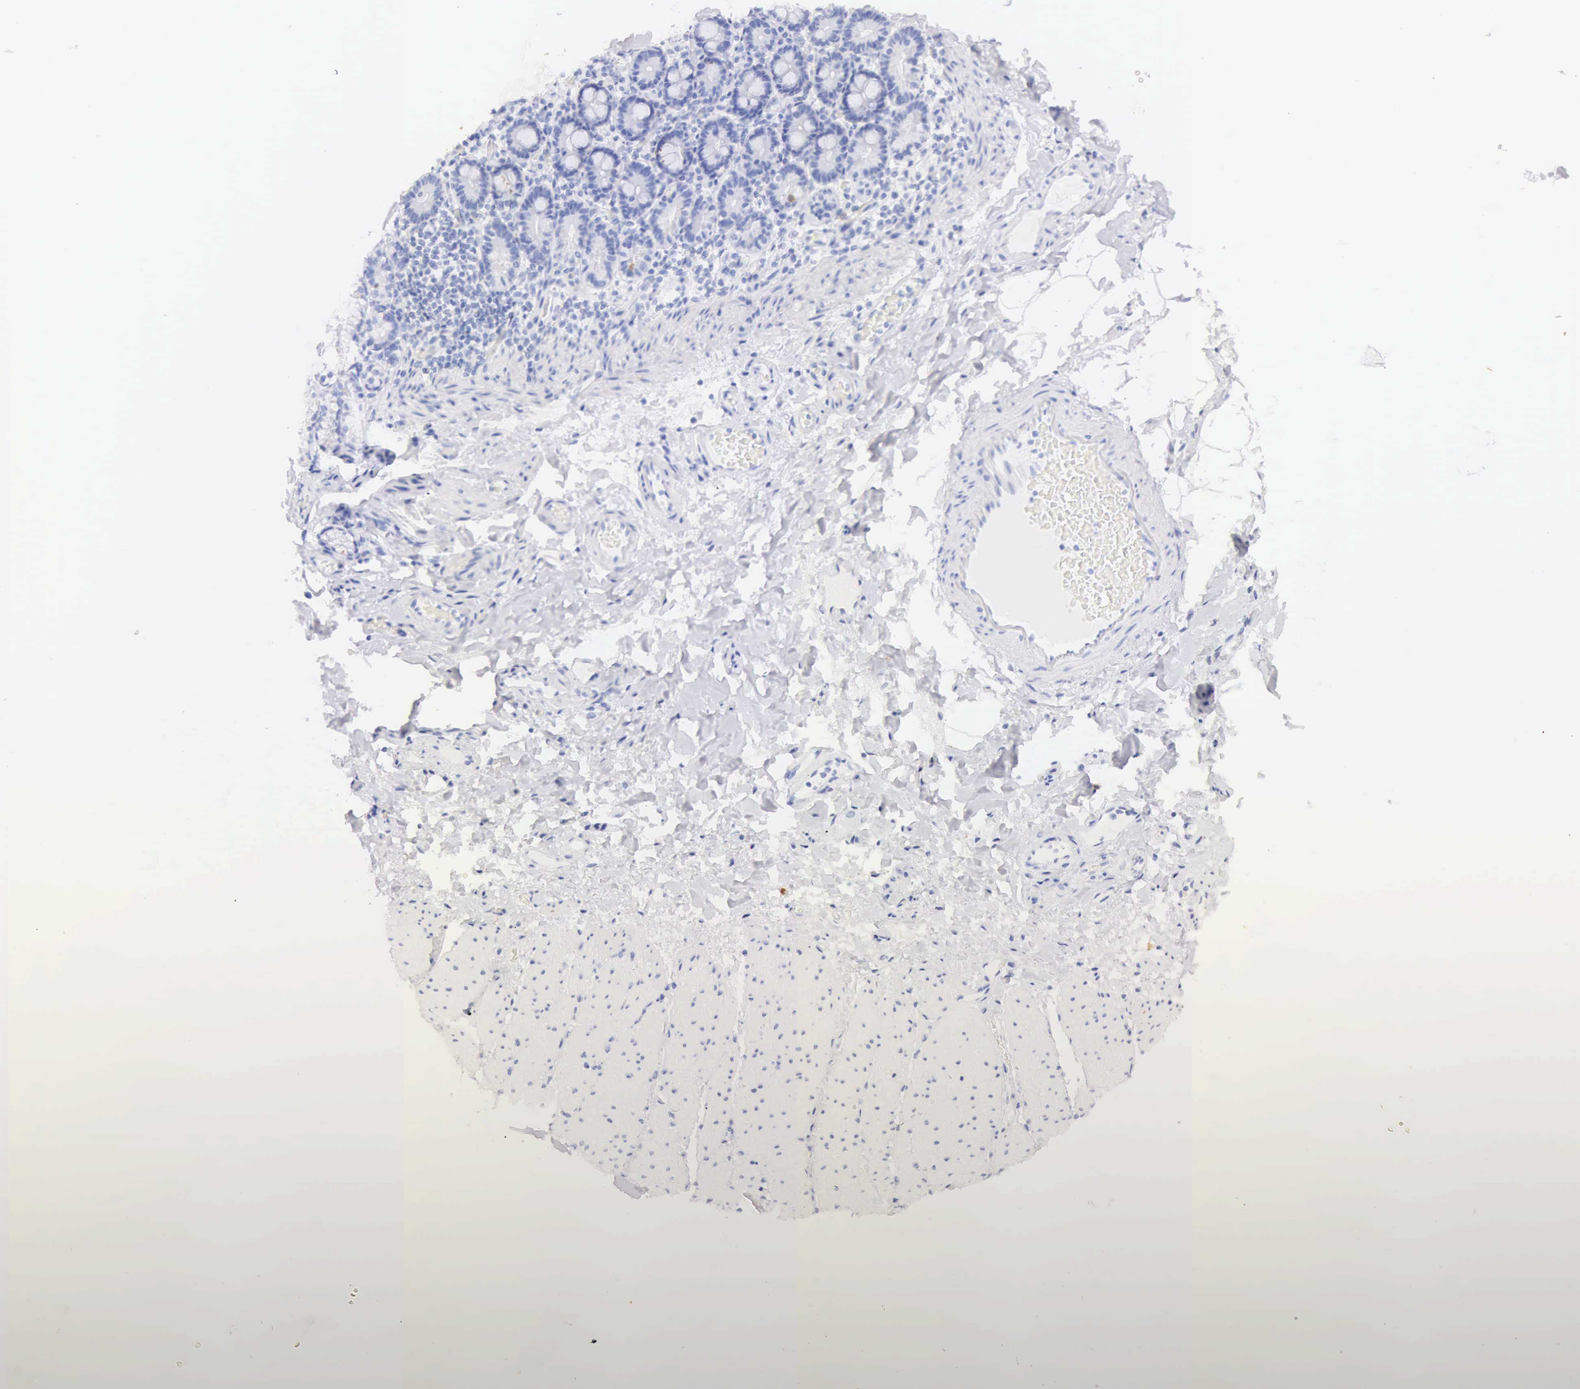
{"staining": {"intensity": "negative", "quantity": "none", "location": "none"}, "tissue": "adipose tissue", "cell_type": "Adipocytes", "image_type": "normal", "snomed": [{"axis": "morphology", "description": "Normal tissue, NOS"}, {"axis": "topography", "description": "Duodenum"}], "caption": "Immunohistochemistry (IHC) image of normal adipose tissue: human adipose tissue stained with DAB reveals no significant protein expression in adipocytes.", "gene": "CDKN2A", "patient": {"sex": "male", "age": 63}}